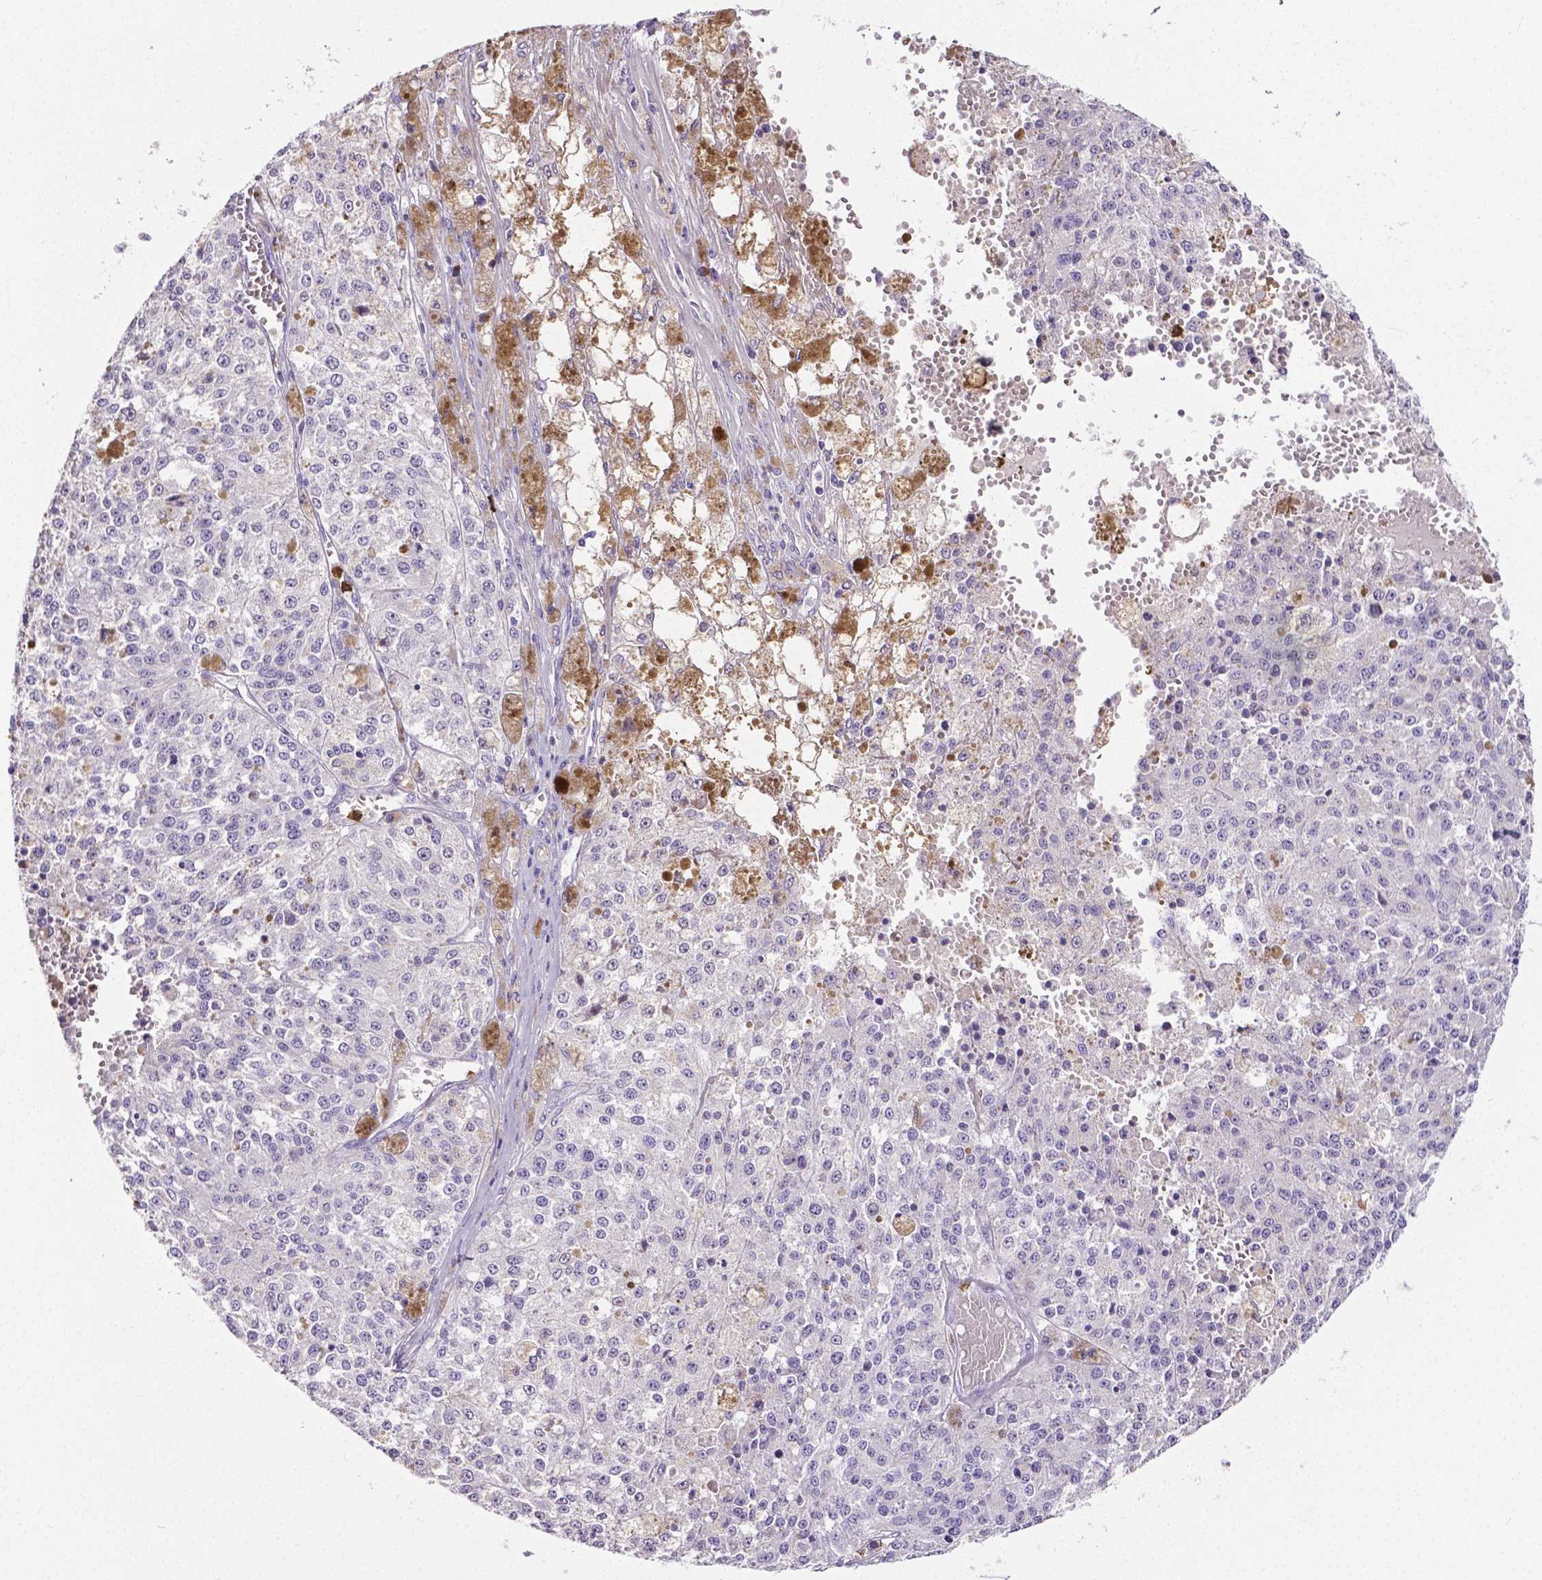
{"staining": {"intensity": "negative", "quantity": "none", "location": "none"}, "tissue": "melanoma", "cell_type": "Tumor cells", "image_type": "cancer", "snomed": [{"axis": "morphology", "description": "Malignant melanoma, Metastatic site"}, {"axis": "topography", "description": "Lymph node"}], "caption": "Immunohistochemistry of human melanoma exhibits no positivity in tumor cells.", "gene": "MMP9", "patient": {"sex": "female", "age": 64}}